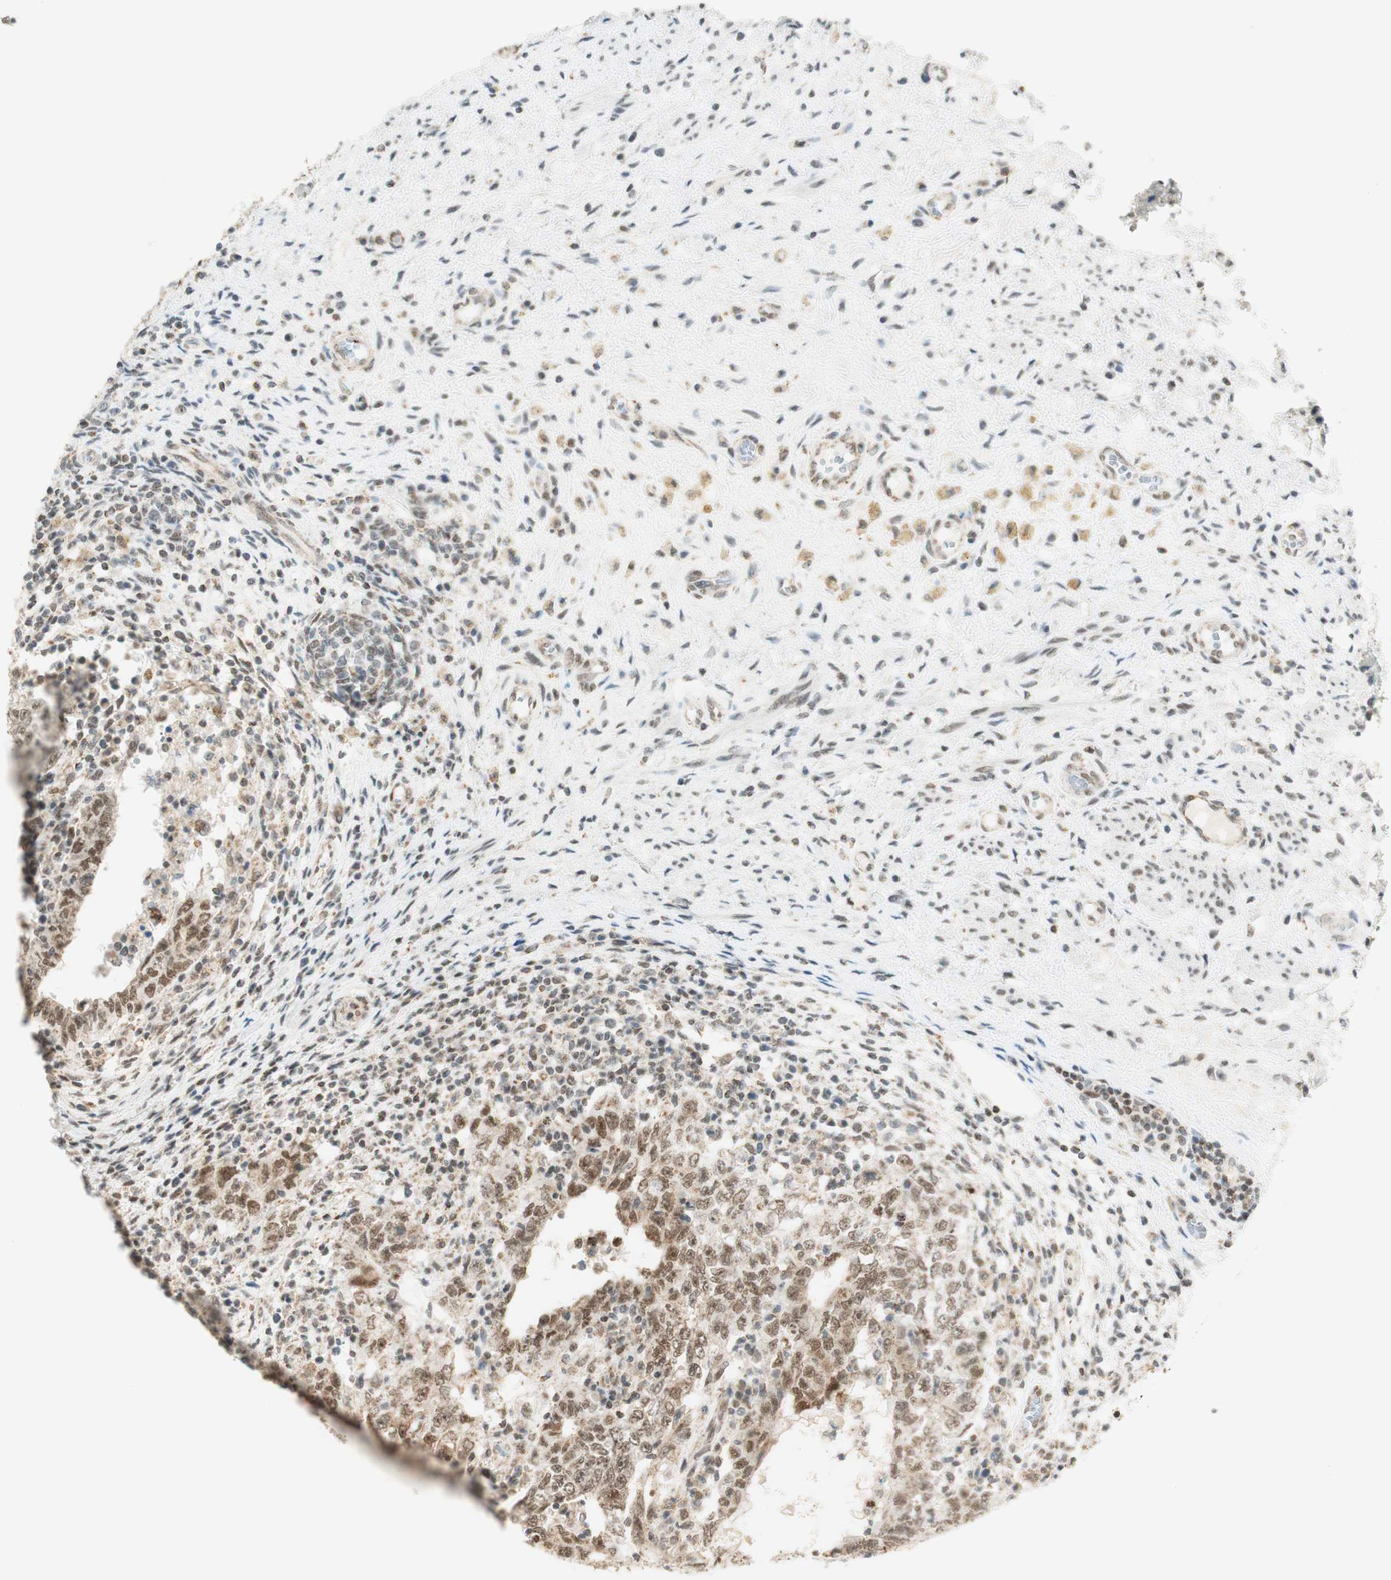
{"staining": {"intensity": "moderate", "quantity": ">75%", "location": "nuclear"}, "tissue": "testis cancer", "cell_type": "Tumor cells", "image_type": "cancer", "snomed": [{"axis": "morphology", "description": "Carcinoma, Embryonal, NOS"}, {"axis": "topography", "description": "Testis"}], "caption": "Protein positivity by immunohistochemistry (IHC) displays moderate nuclear expression in approximately >75% of tumor cells in testis embryonal carcinoma.", "gene": "ZNF782", "patient": {"sex": "male", "age": 26}}